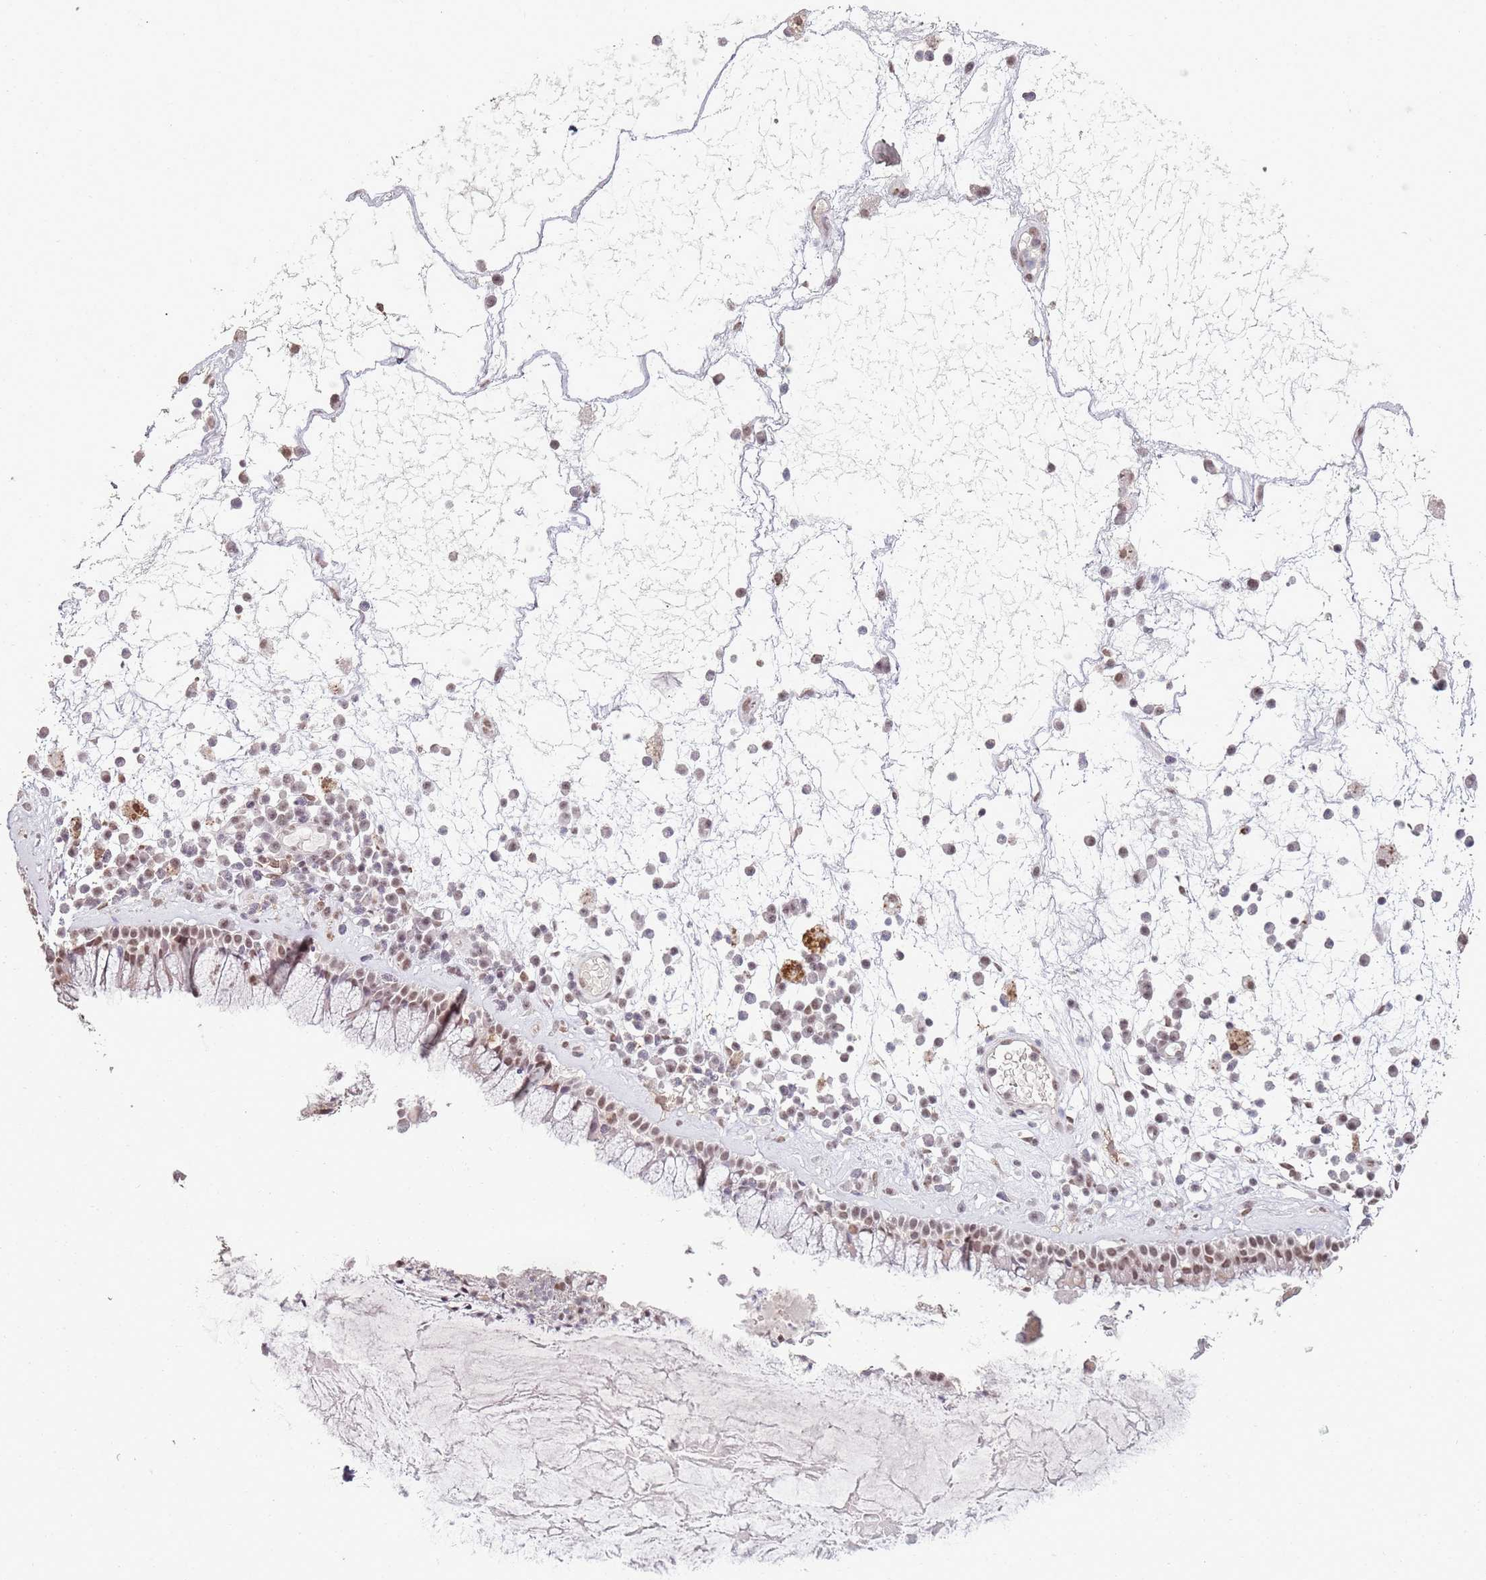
{"staining": {"intensity": "moderate", "quantity": ">75%", "location": "nuclear"}, "tissue": "nasopharynx", "cell_type": "Respiratory epithelial cells", "image_type": "normal", "snomed": [{"axis": "morphology", "description": "Normal tissue, NOS"}, {"axis": "morphology", "description": "Inflammation, NOS"}, {"axis": "topography", "description": "Nasopharynx"}], "caption": "DAB immunohistochemical staining of benign nasopharynx shows moderate nuclear protein staining in approximately >75% of respiratory epithelial cells.", "gene": "ARL14EP", "patient": {"sex": "male", "age": 70}}